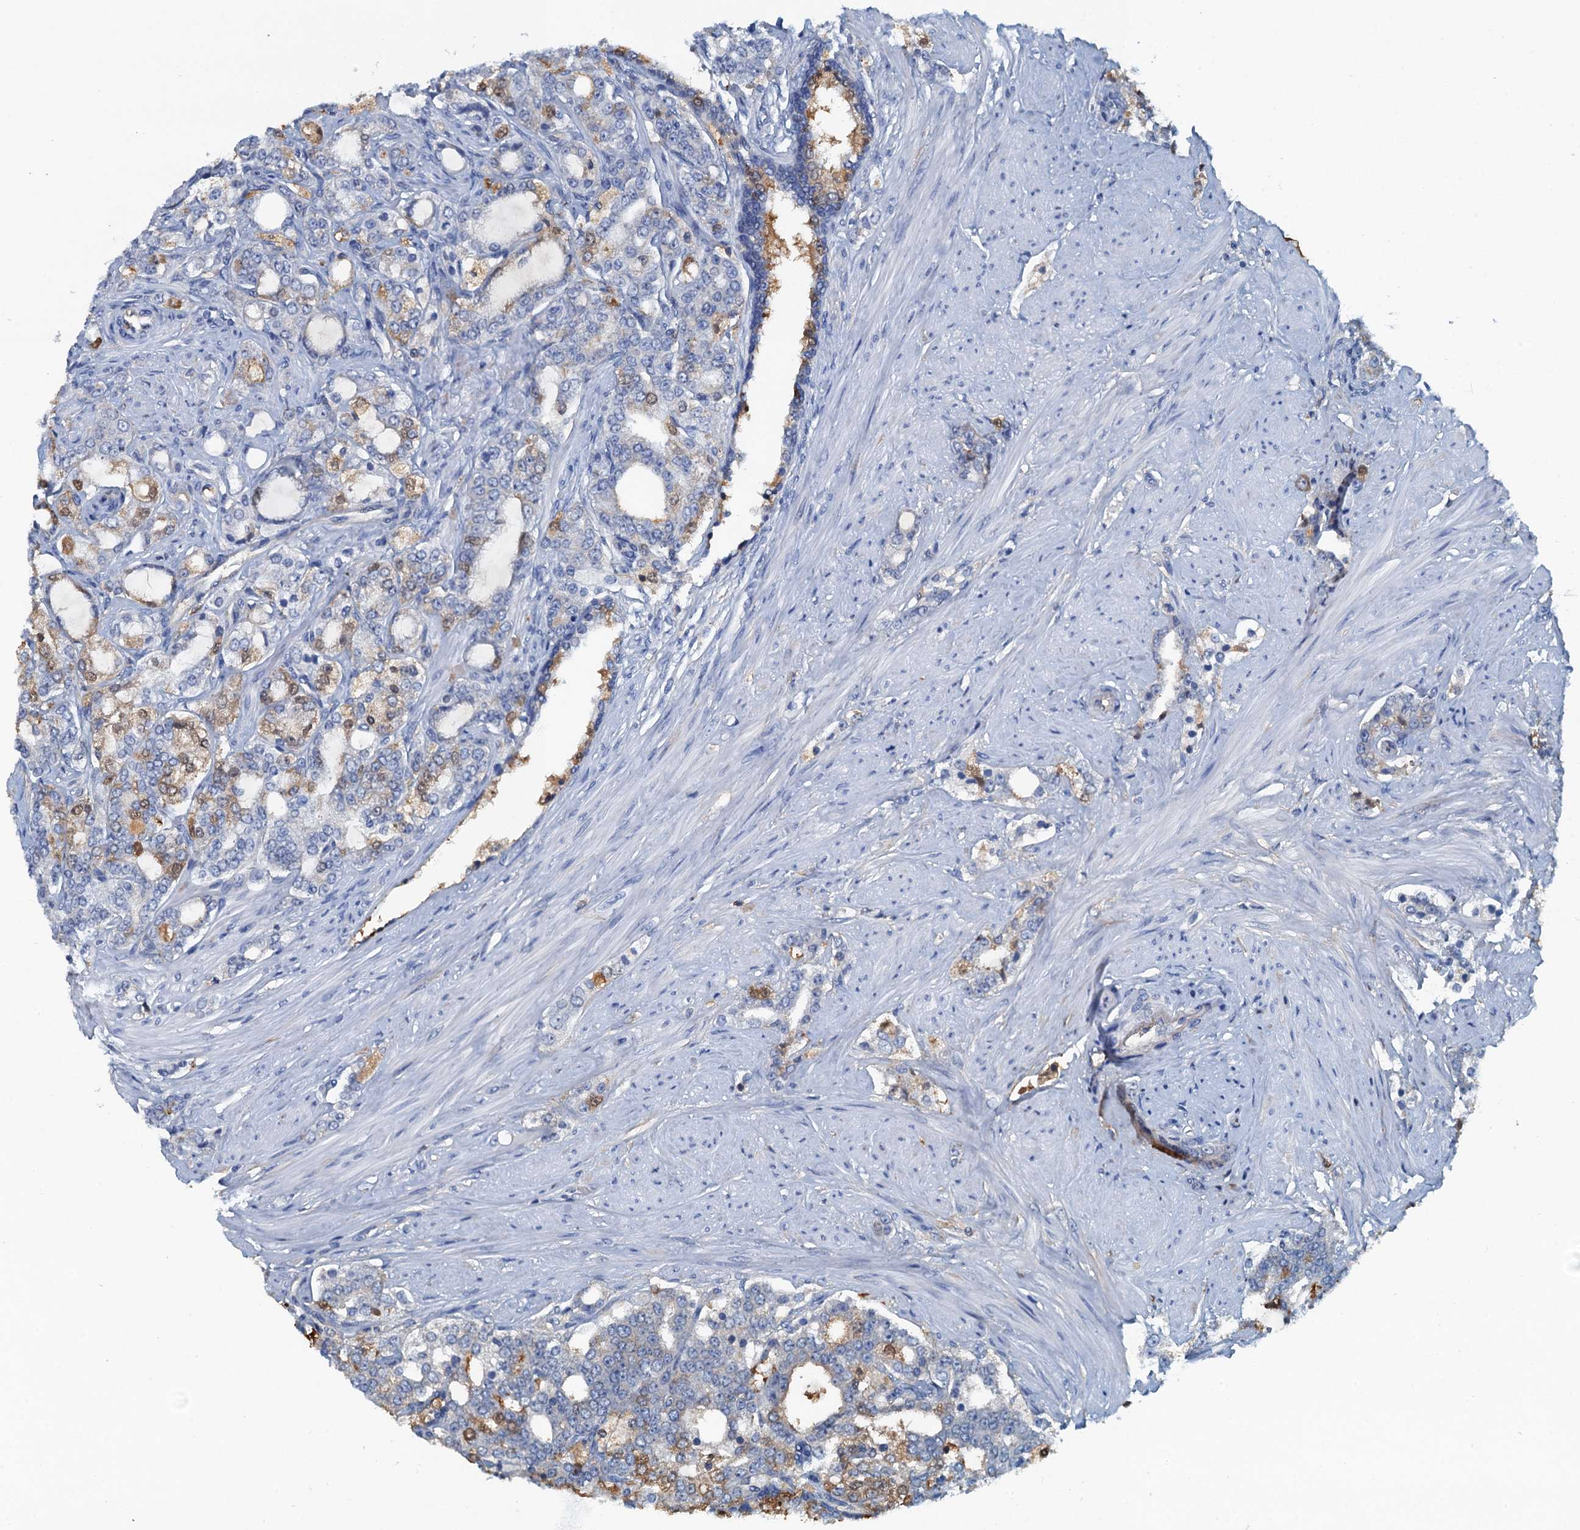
{"staining": {"intensity": "weak", "quantity": "<25%", "location": "cytoplasmic/membranous"}, "tissue": "prostate cancer", "cell_type": "Tumor cells", "image_type": "cancer", "snomed": [{"axis": "morphology", "description": "Adenocarcinoma, High grade"}, {"axis": "topography", "description": "Prostate"}], "caption": "Immunohistochemistry (IHC) histopathology image of neoplastic tissue: human prostate cancer (high-grade adenocarcinoma) stained with DAB exhibits no significant protein positivity in tumor cells.", "gene": "LSM14B", "patient": {"sex": "male", "age": 64}}